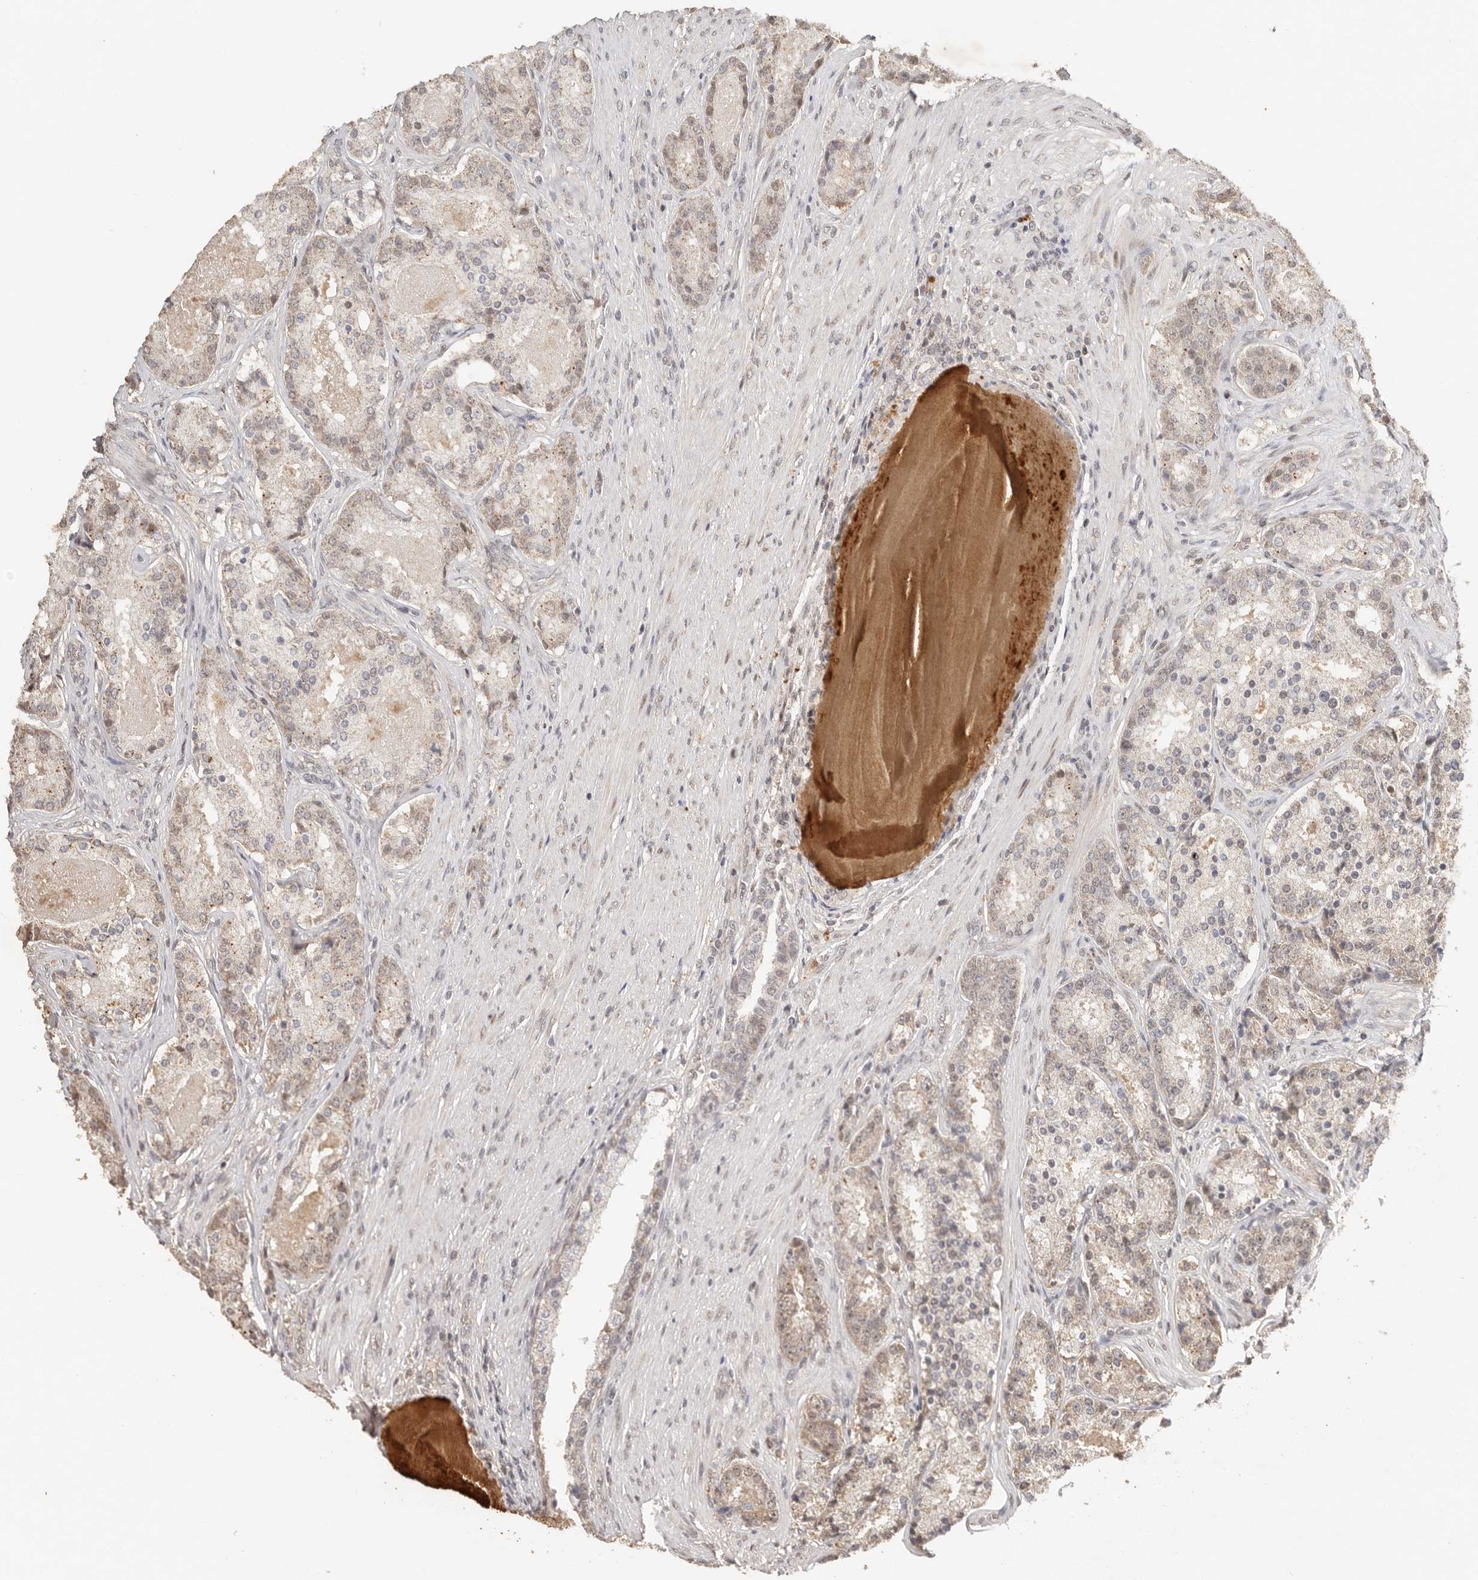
{"staining": {"intensity": "weak", "quantity": "25%-75%", "location": "cytoplasmic/membranous"}, "tissue": "prostate cancer", "cell_type": "Tumor cells", "image_type": "cancer", "snomed": [{"axis": "morphology", "description": "Adenocarcinoma, High grade"}, {"axis": "topography", "description": "Prostate"}], "caption": "A brown stain shows weak cytoplasmic/membranous expression of a protein in human prostate adenocarcinoma (high-grade) tumor cells. (brown staining indicates protein expression, while blue staining denotes nuclei).", "gene": "SEC14L1", "patient": {"sex": "male", "age": 60}}